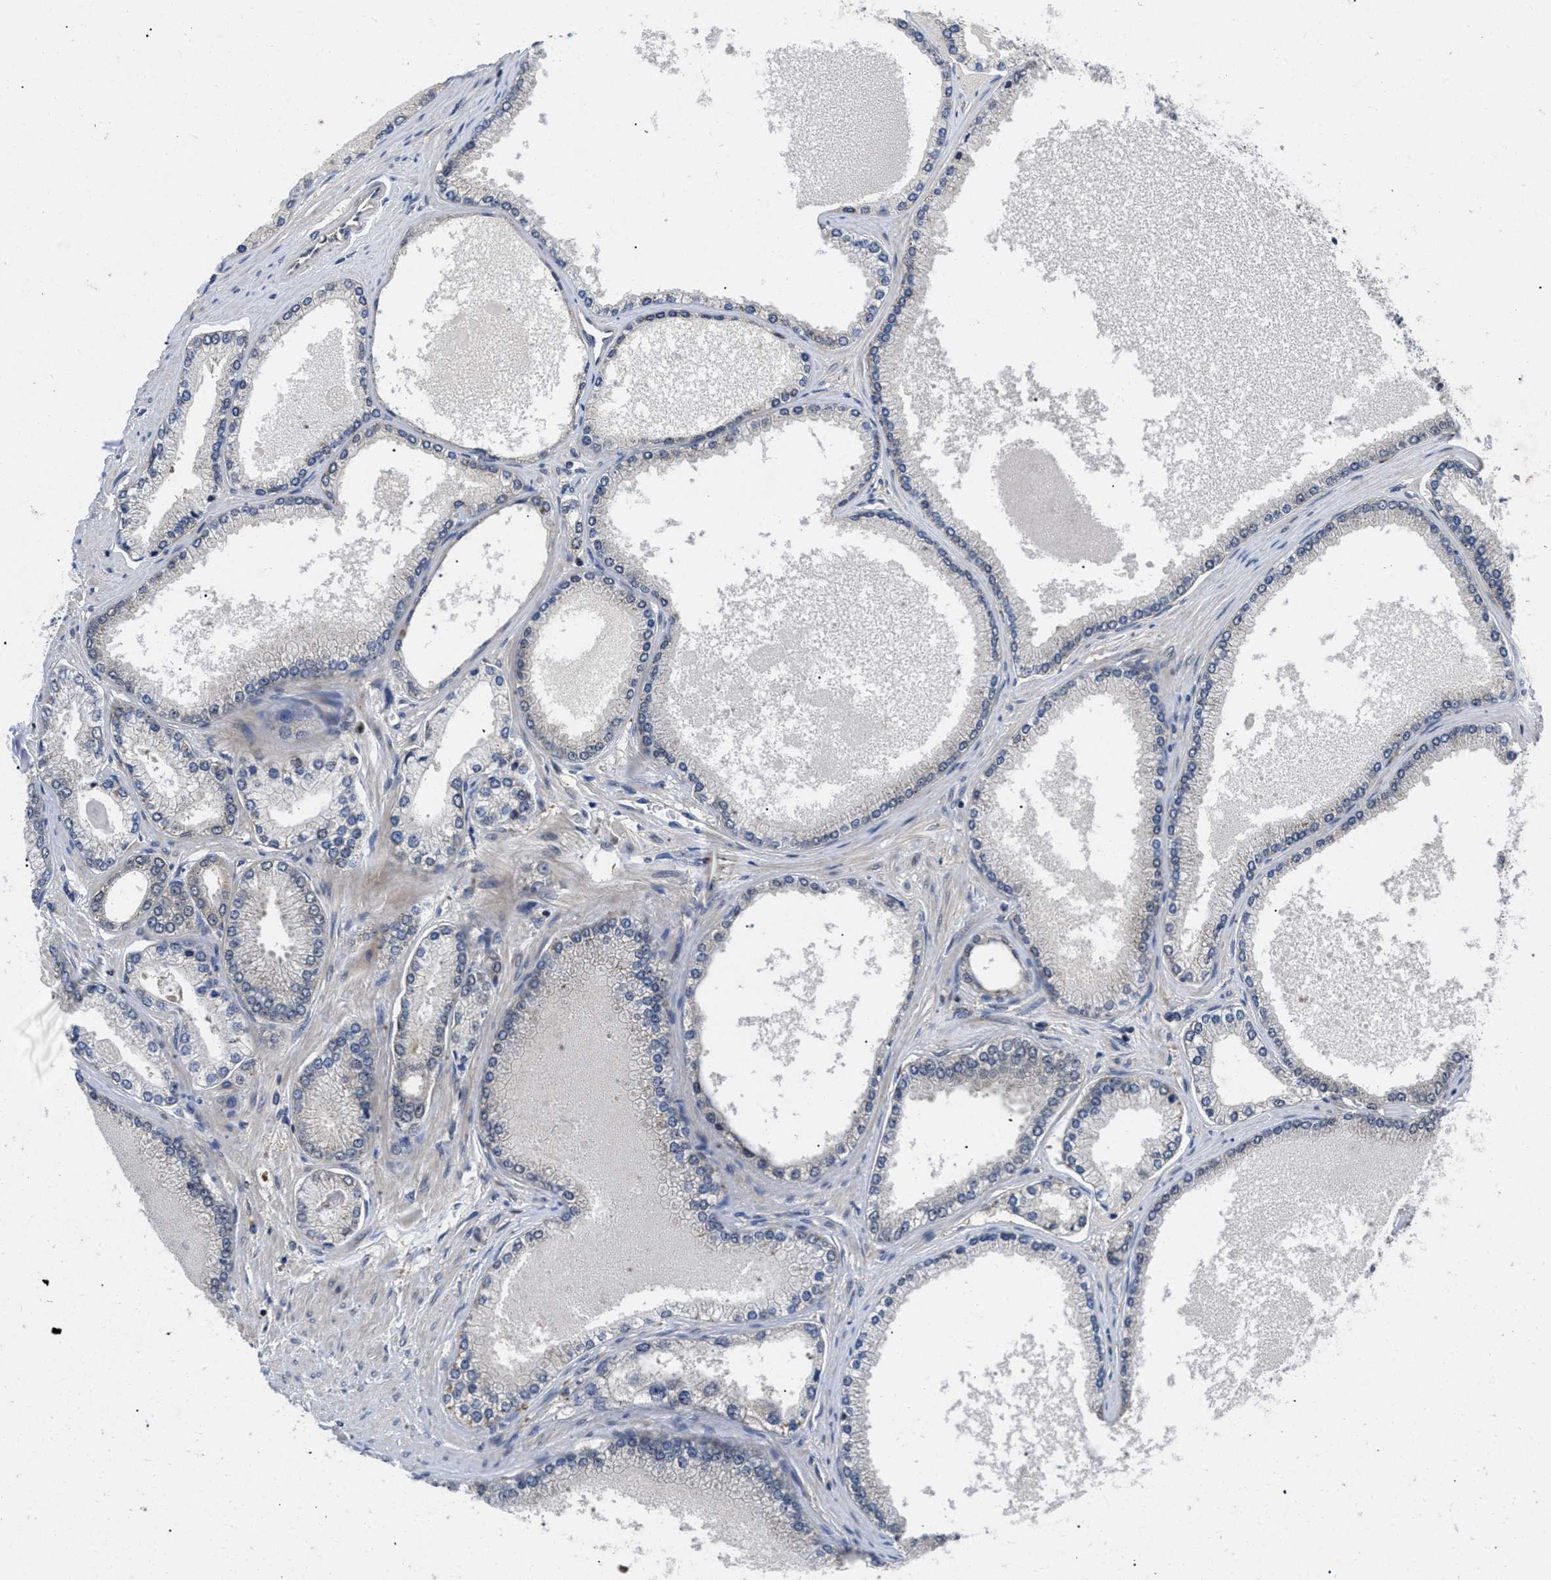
{"staining": {"intensity": "negative", "quantity": "none", "location": "none"}, "tissue": "prostate cancer", "cell_type": "Tumor cells", "image_type": "cancer", "snomed": [{"axis": "morphology", "description": "Adenocarcinoma, High grade"}, {"axis": "topography", "description": "Prostate"}], "caption": "Tumor cells are negative for protein expression in human prostate adenocarcinoma (high-grade).", "gene": "FAM200A", "patient": {"sex": "male", "age": 61}}